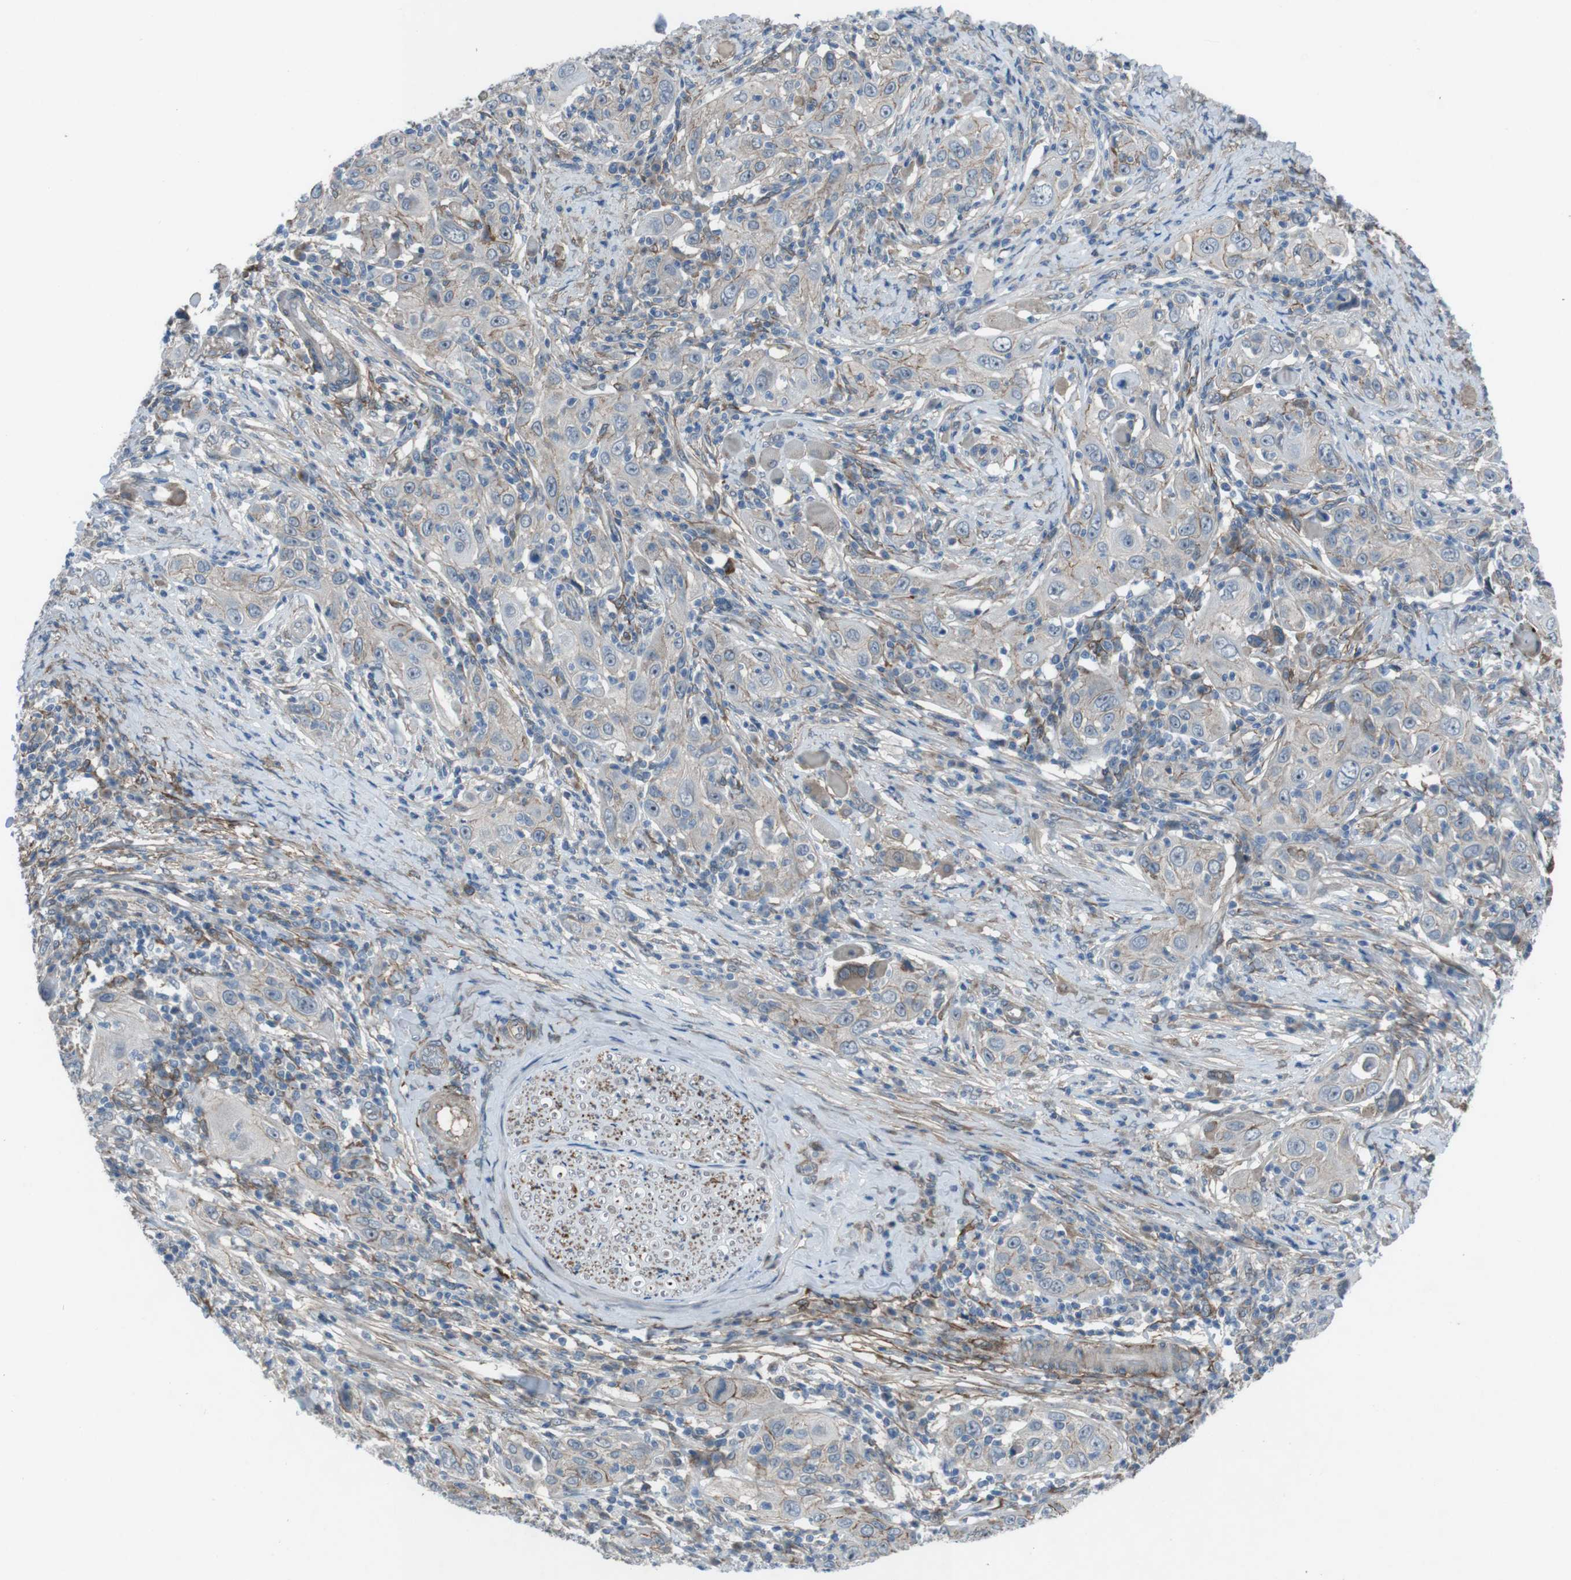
{"staining": {"intensity": "weak", "quantity": "<25%", "location": "cytoplasmic/membranous"}, "tissue": "skin cancer", "cell_type": "Tumor cells", "image_type": "cancer", "snomed": [{"axis": "morphology", "description": "Squamous cell carcinoma, NOS"}, {"axis": "topography", "description": "Skin"}], "caption": "Human skin cancer stained for a protein using immunohistochemistry (IHC) exhibits no expression in tumor cells.", "gene": "ANK2", "patient": {"sex": "female", "age": 88}}